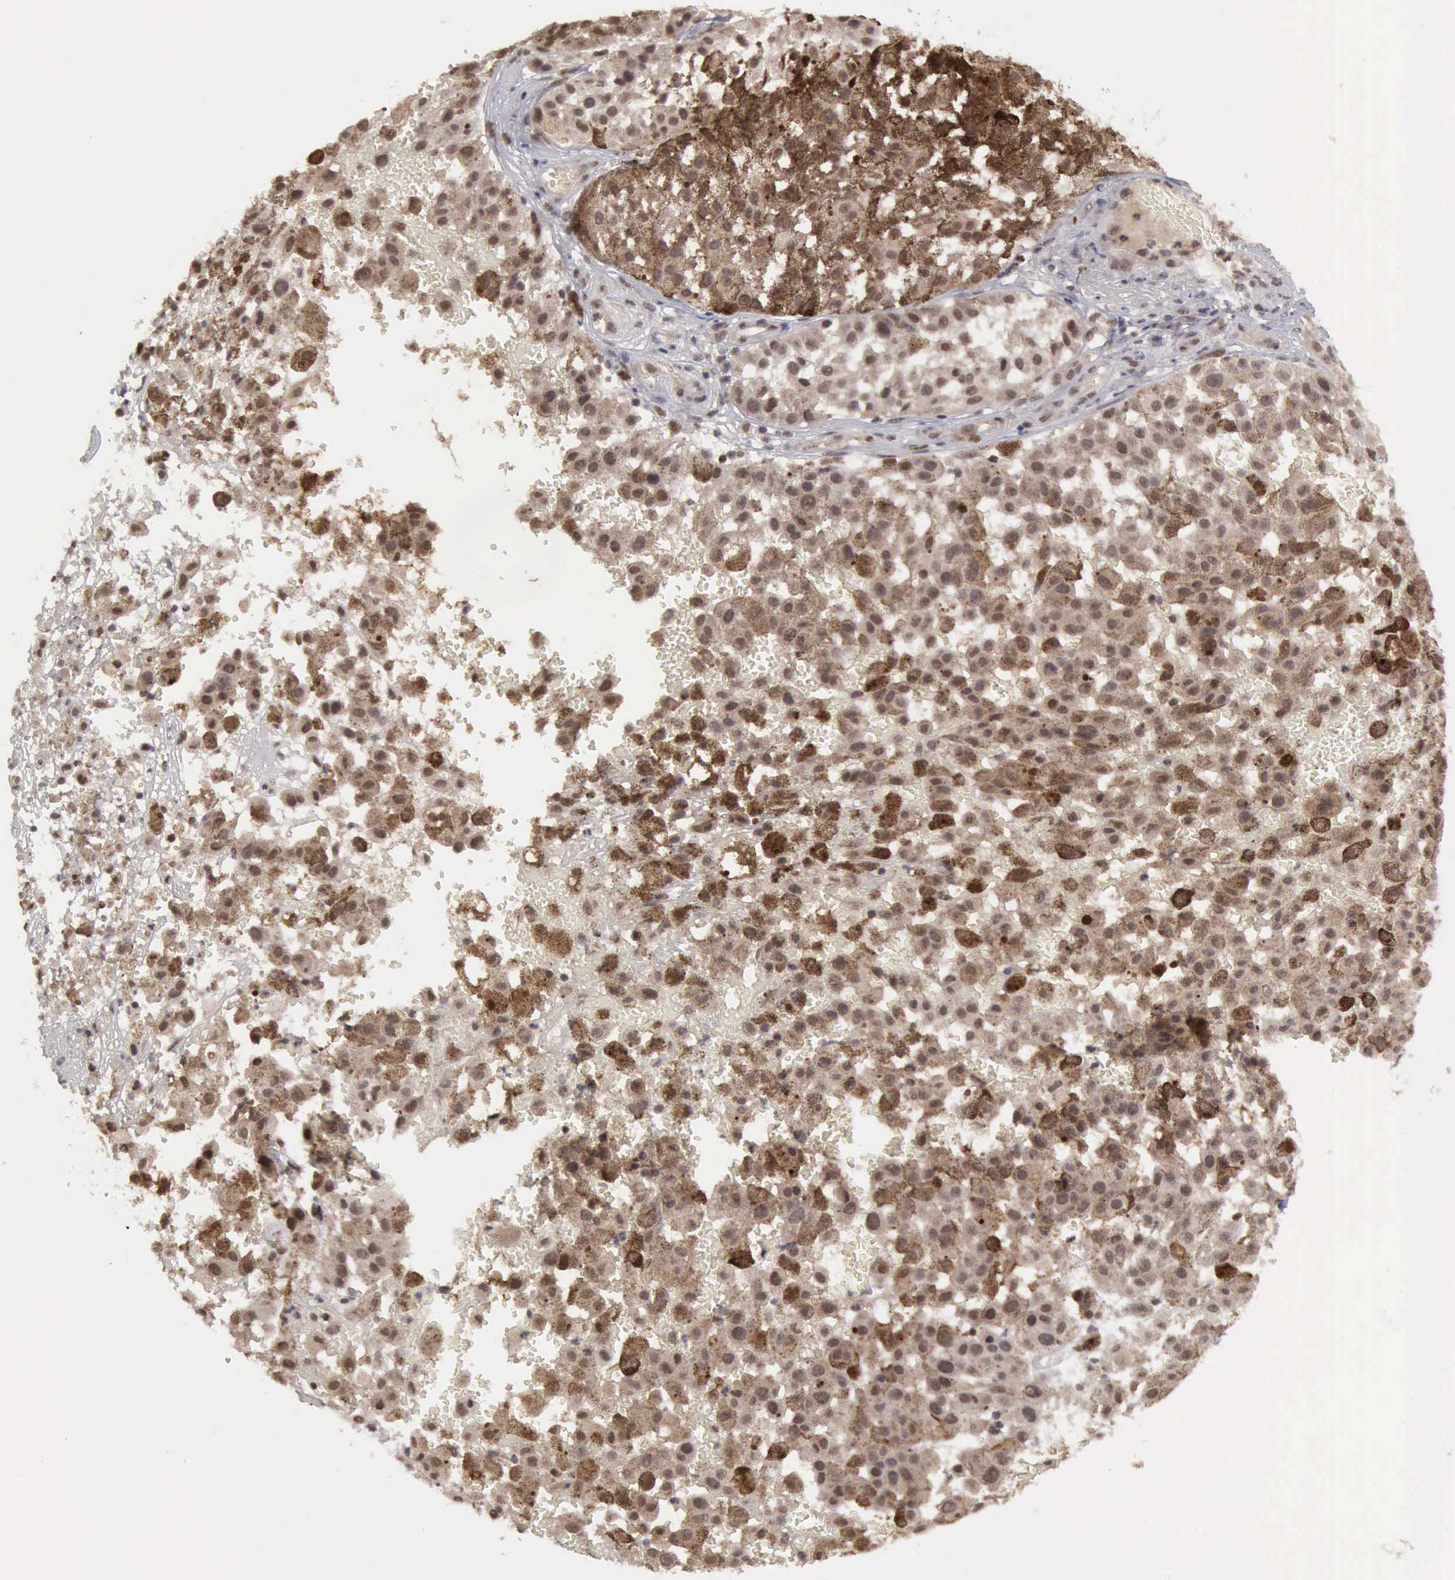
{"staining": {"intensity": "weak", "quantity": ">75%", "location": "cytoplasmic/membranous,nuclear"}, "tissue": "melanoma", "cell_type": "Tumor cells", "image_type": "cancer", "snomed": [{"axis": "morphology", "description": "Malignant melanoma, NOS"}, {"axis": "topography", "description": "Skin"}], "caption": "Protein staining reveals weak cytoplasmic/membranous and nuclear staining in about >75% of tumor cells in malignant melanoma. The staining is performed using DAB brown chromogen to label protein expression. The nuclei are counter-stained blue using hematoxylin.", "gene": "CDKN2A", "patient": {"sex": "female", "age": 64}}